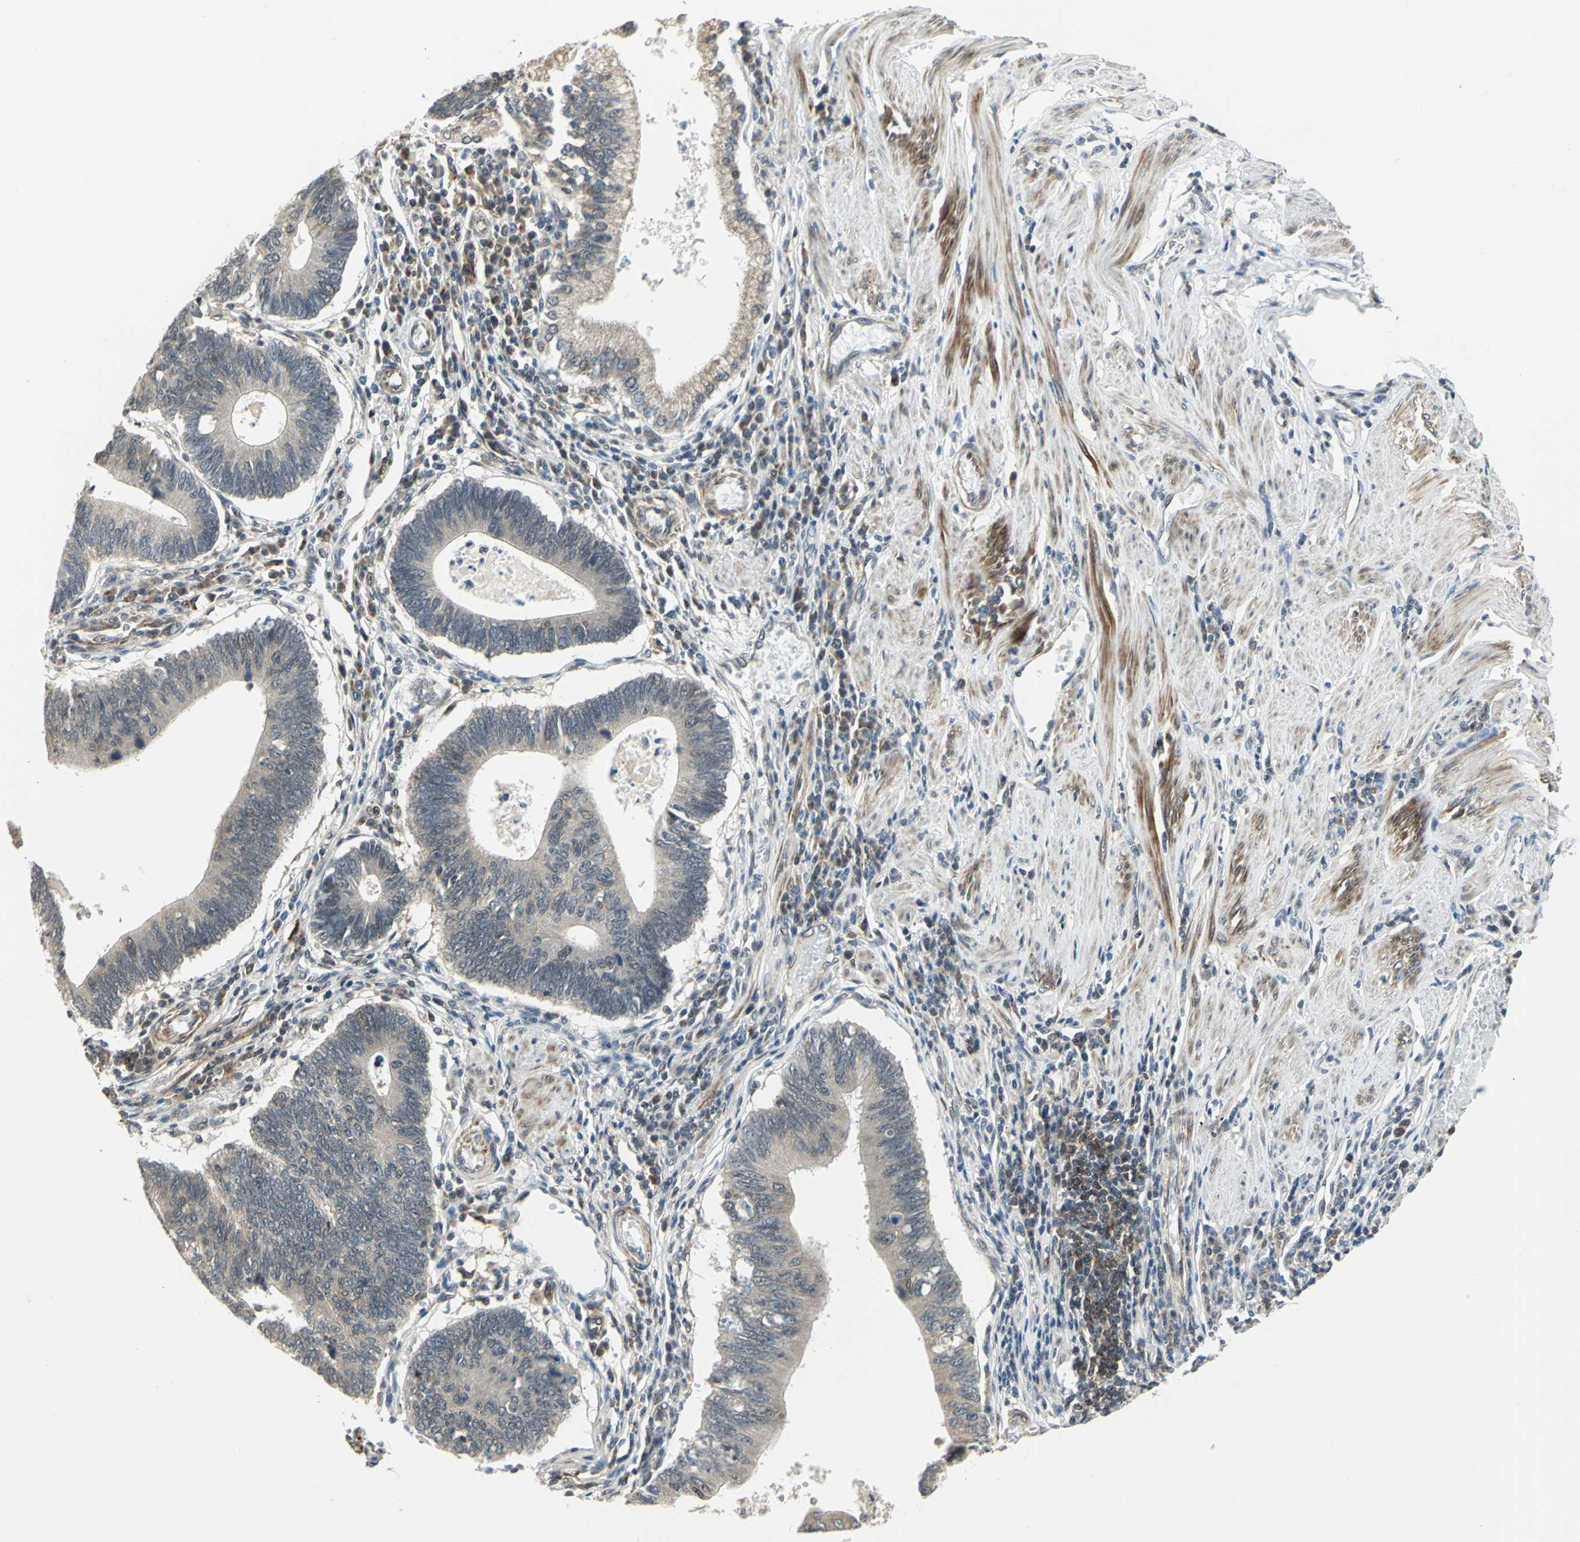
{"staining": {"intensity": "weak", "quantity": "<25%", "location": "cytoplasmic/membranous"}, "tissue": "stomach cancer", "cell_type": "Tumor cells", "image_type": "cancer", "snomed": [{"axis": "morphology", "description": "Adenocarcinoma, NOS"}, {"axis": "topography", "description": "Stomach"}], "caption": "Protein analysis of stomach cancer (adenocarcinoma) displays no significant positivity in tumor cells.", "gene": "PLAGL2", "patient": {"sex": "male", "age": 59}}